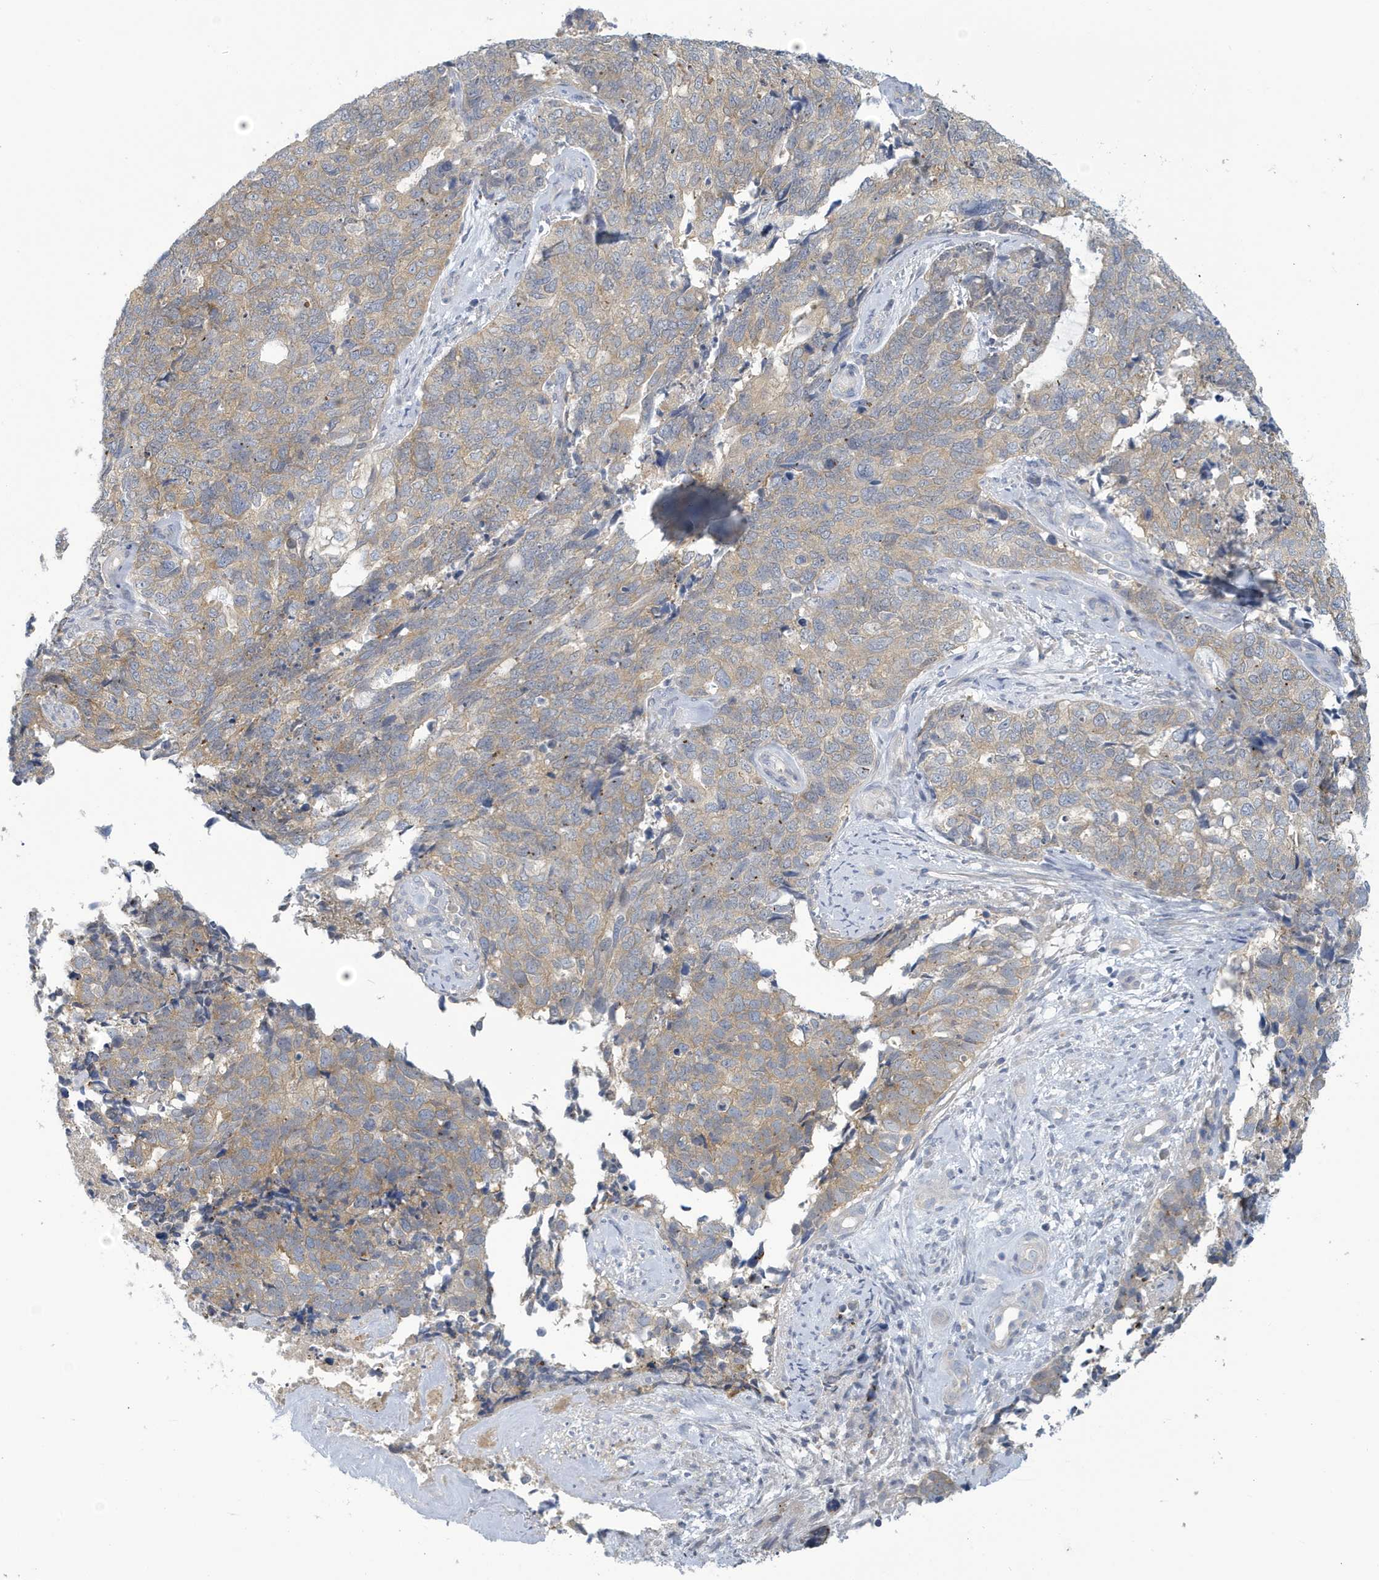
{"staining": {"intensity": "weak", "quantity": ">75%", "location": "cytoplasmic/membranous"}, "tissue": "cervical cancer", "cell_type": "Tumor cells", "image_type": "cancer", "snomed": [{"axis": "morphology", "description": "Squamous cell carcinoma, NOS"}, {"axis": "topography", "description": "Cervix"}], "caption": "Squamous cell carcinoma (cervical) stained with a protein marker exhibits weak staining in tumor cells.", "gene": "VTA1", "patient": {"sex": "female", "age": 63}}